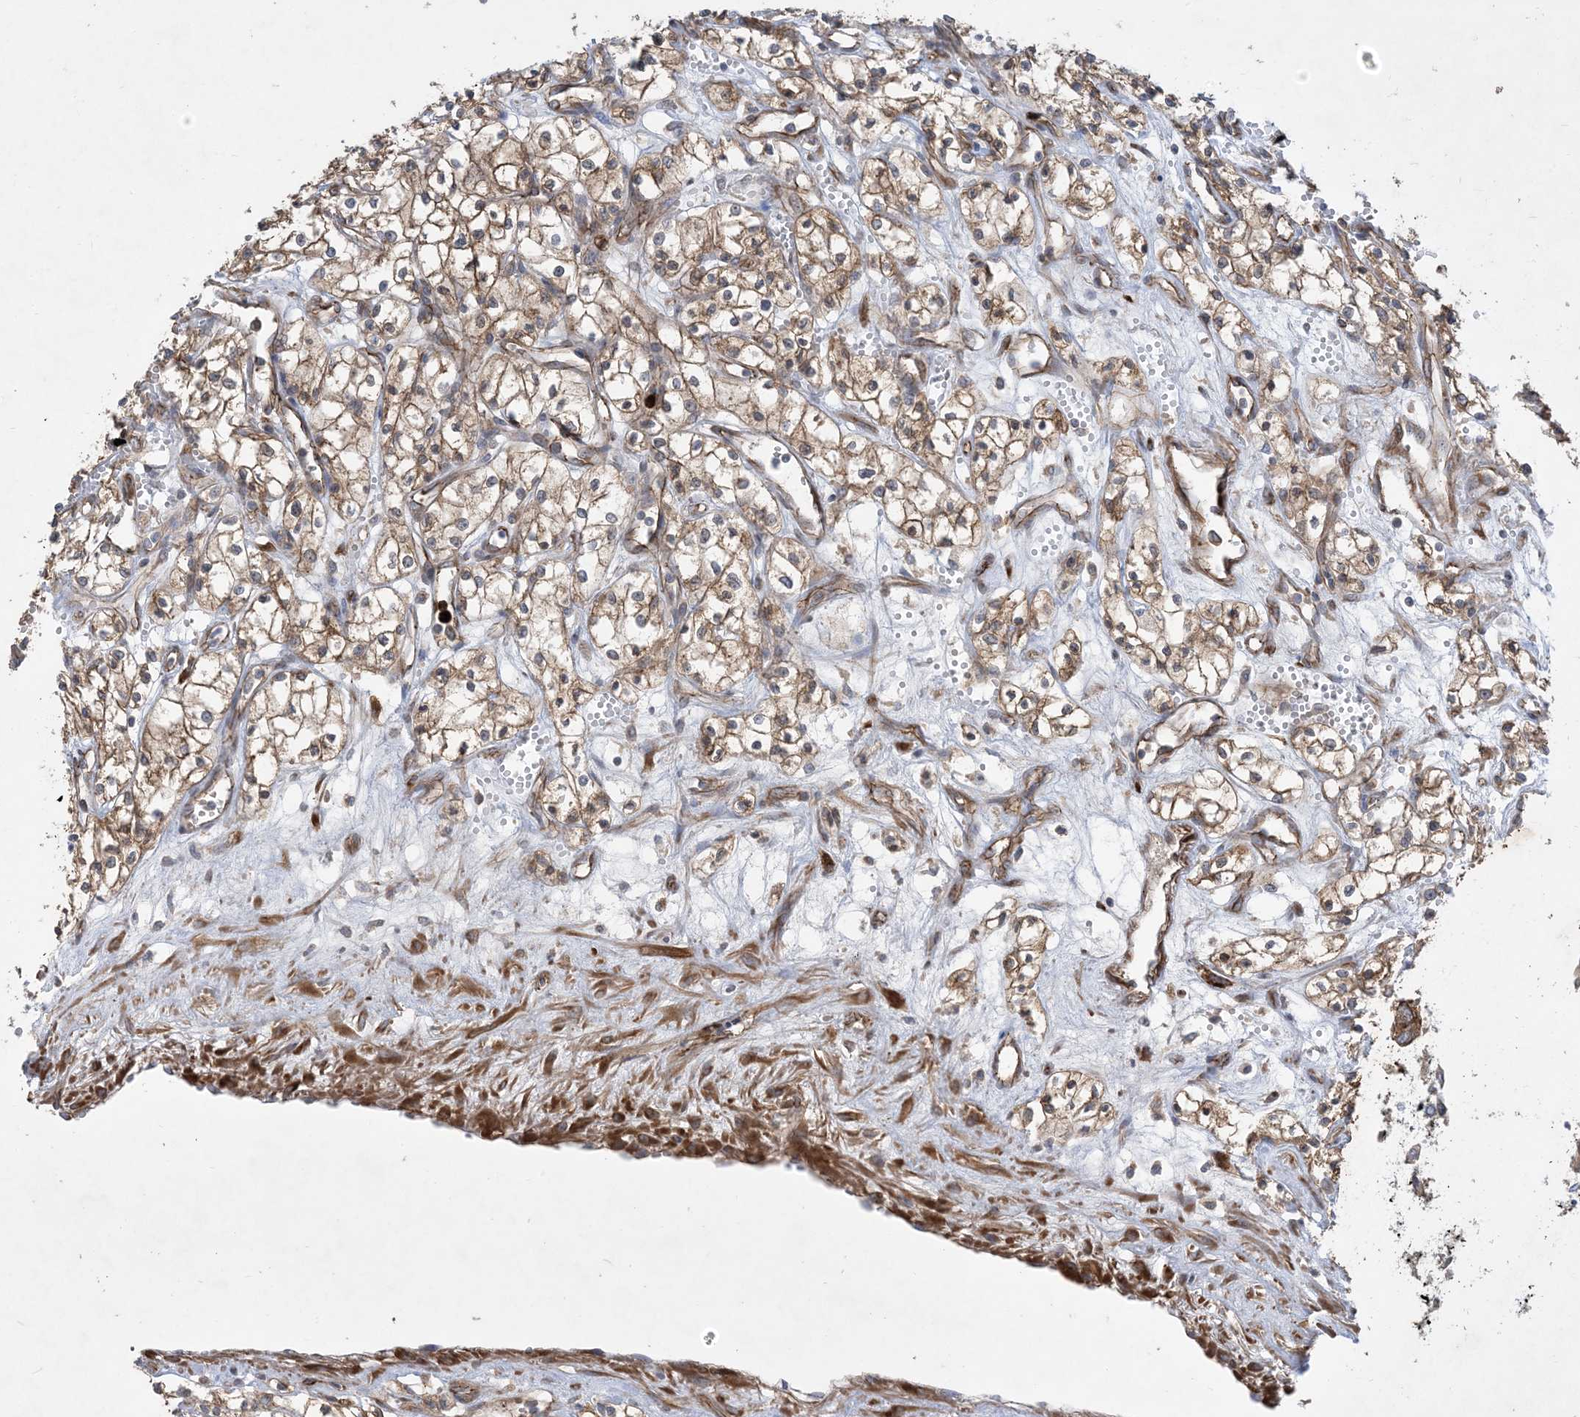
{"staining": {"intensity": "moderate", "quantity": ">75%", "location": "cytoplasmic/membranous"}, "tissue": "renal cancer", "cell_type": "Tumor cells", "image_type": "cancer", "snomed": [{"axis": "morphology", "description": "Adenocarcinoma, NOS"}, {"axis": "topography", "description": "Kidney"}], "caption": "The immunohistochemical stain labels moderate cytoplasmic/membranous staining in tumor cells of renal adenocarcinoma tissue.", "gene": "OTOP1", "patient": {"sex": "male", "age": 59}}